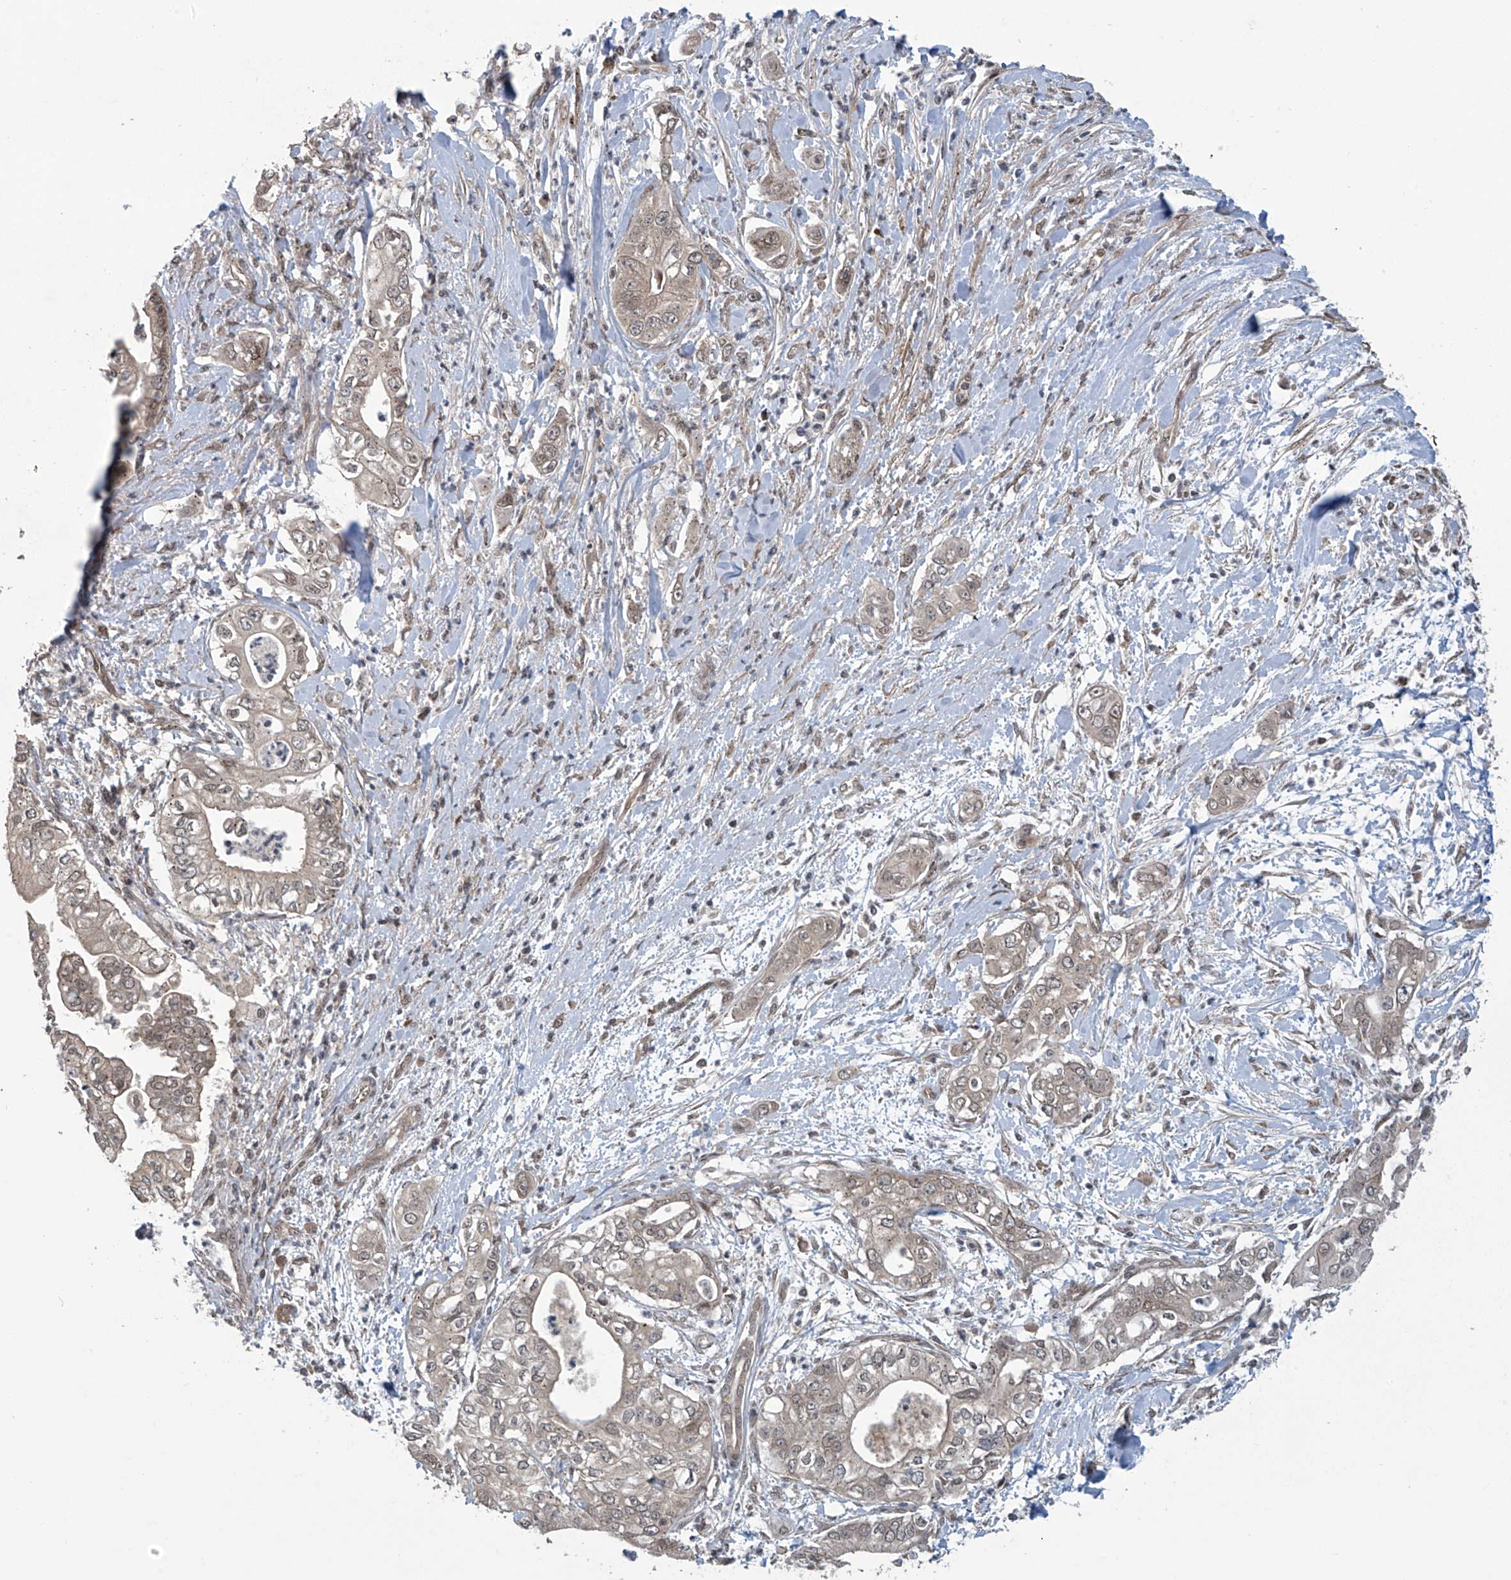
{"staining": {"intensity": "weak", "quantity": ">75%", "location": "cytoplasmic/membranous,nuclear"}, "tissue": "pancreatic cancer", "cell_type": "Tumor cells", "image_type": "cancer", "snomed": [{"axis": "morphology", "description": "Adenocarcinoma, NOS"}, {"axis": "topography", "description": "Pancreas"}], "caption": "A low amount of weak cytoplasmic/membranous and nuclear staining is seen in approximately >75% of tumor cells in pancreatic cancer (adenocarcinoma) tissue.", "gene": "ABHD13", "patient": {"sex": "female", "age": 78}}